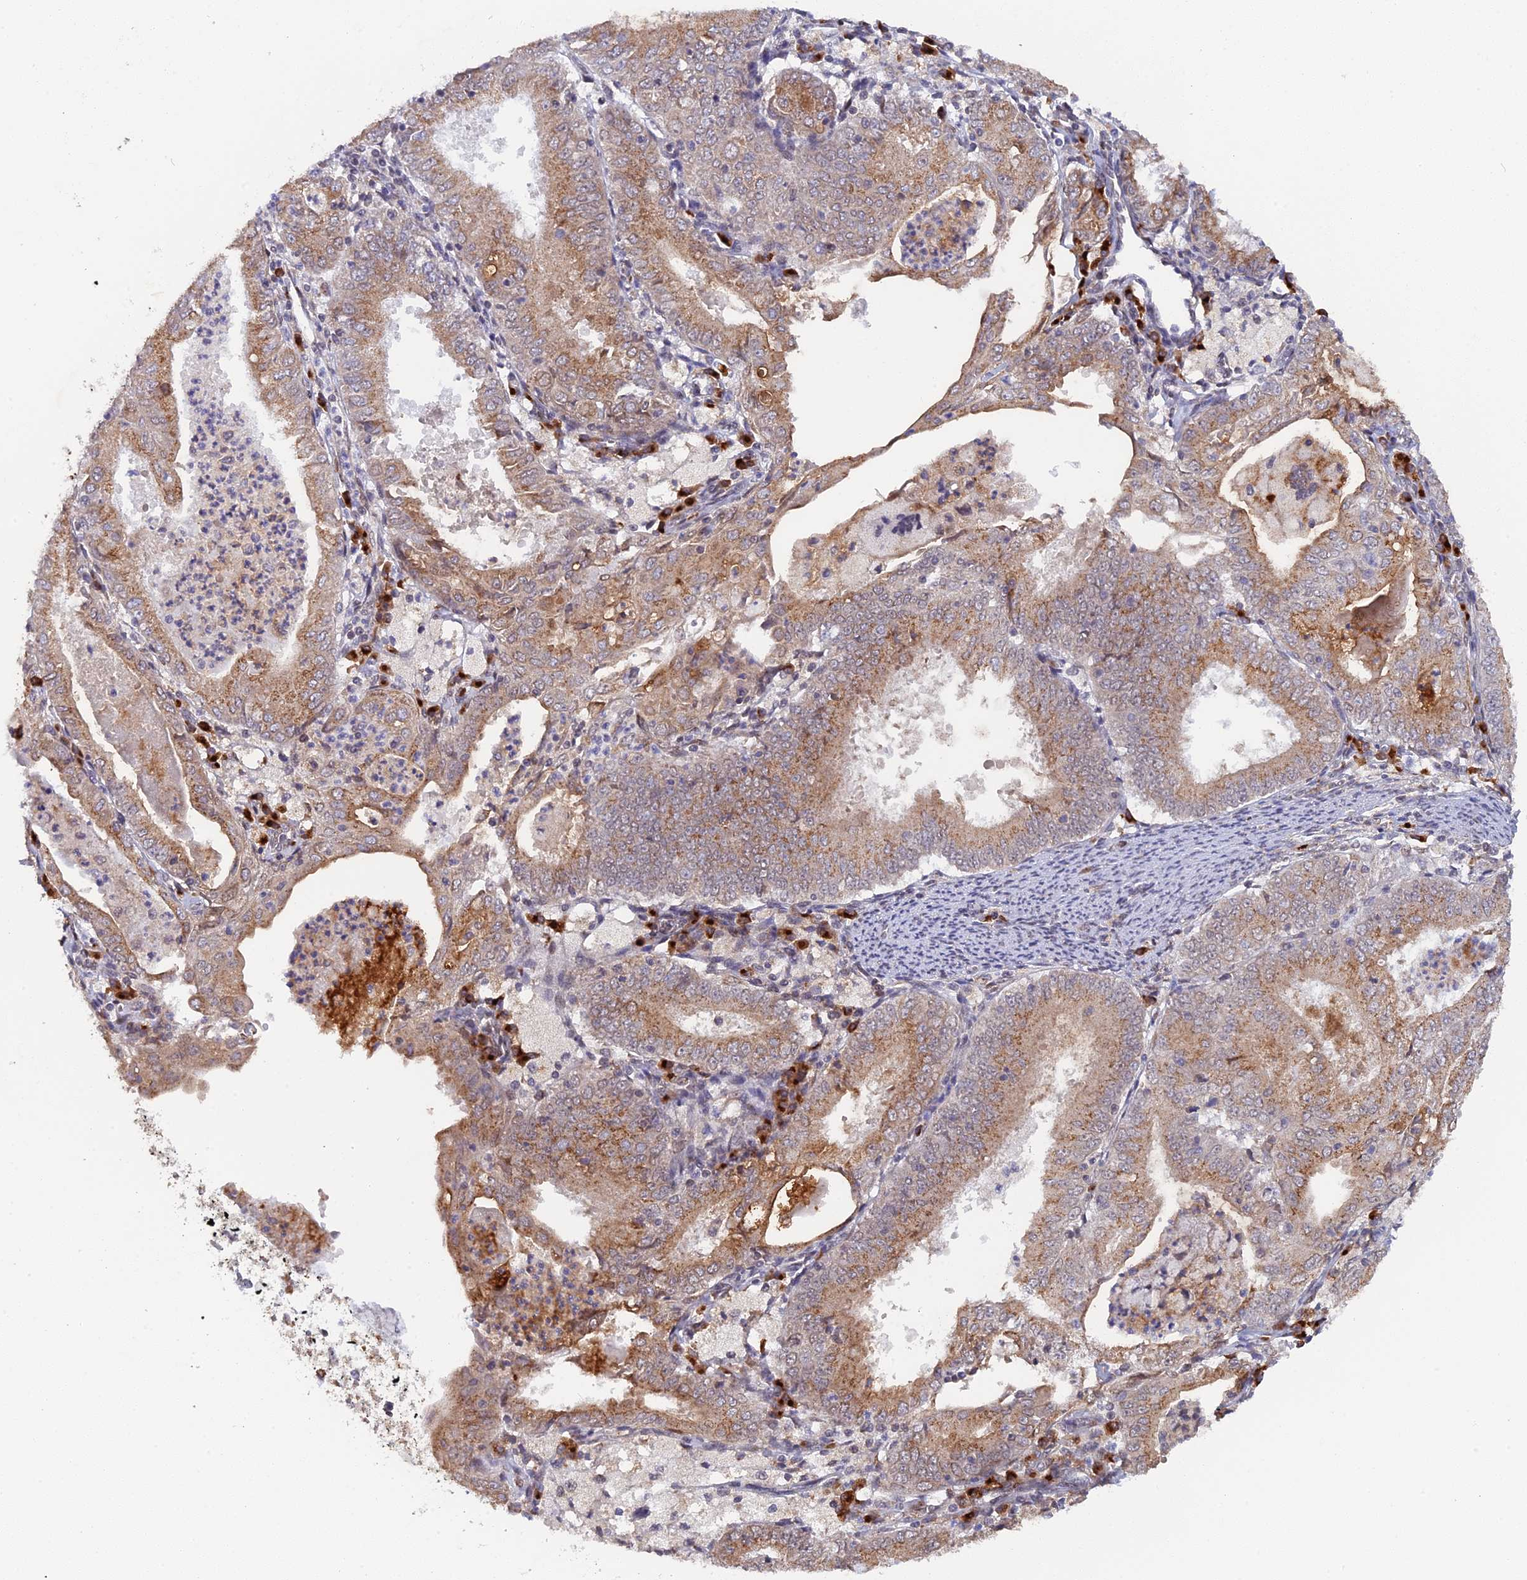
{"staining": {"intensity": "moderate", "quantity": ">75%", "location": "cytoplasmic/membranous"}, "tissue": "endometrial cancer", "cell_type": "Tumor cells", "image_type": "cancer", "snomed": [{"axis": "morphology", "description": "Adenocarcinoma, NOS"}, {"axis": "topography", "description": "Endometrium"}], "caption": "A micrograph showing moderate cytoplasmic/membranous expression in about >75% of tumor cells in endometrial cancer, as visualized by brown immunohistochemical staining.", "gene": "SNX17", "patient": {"sex": "female", "age": 57}}